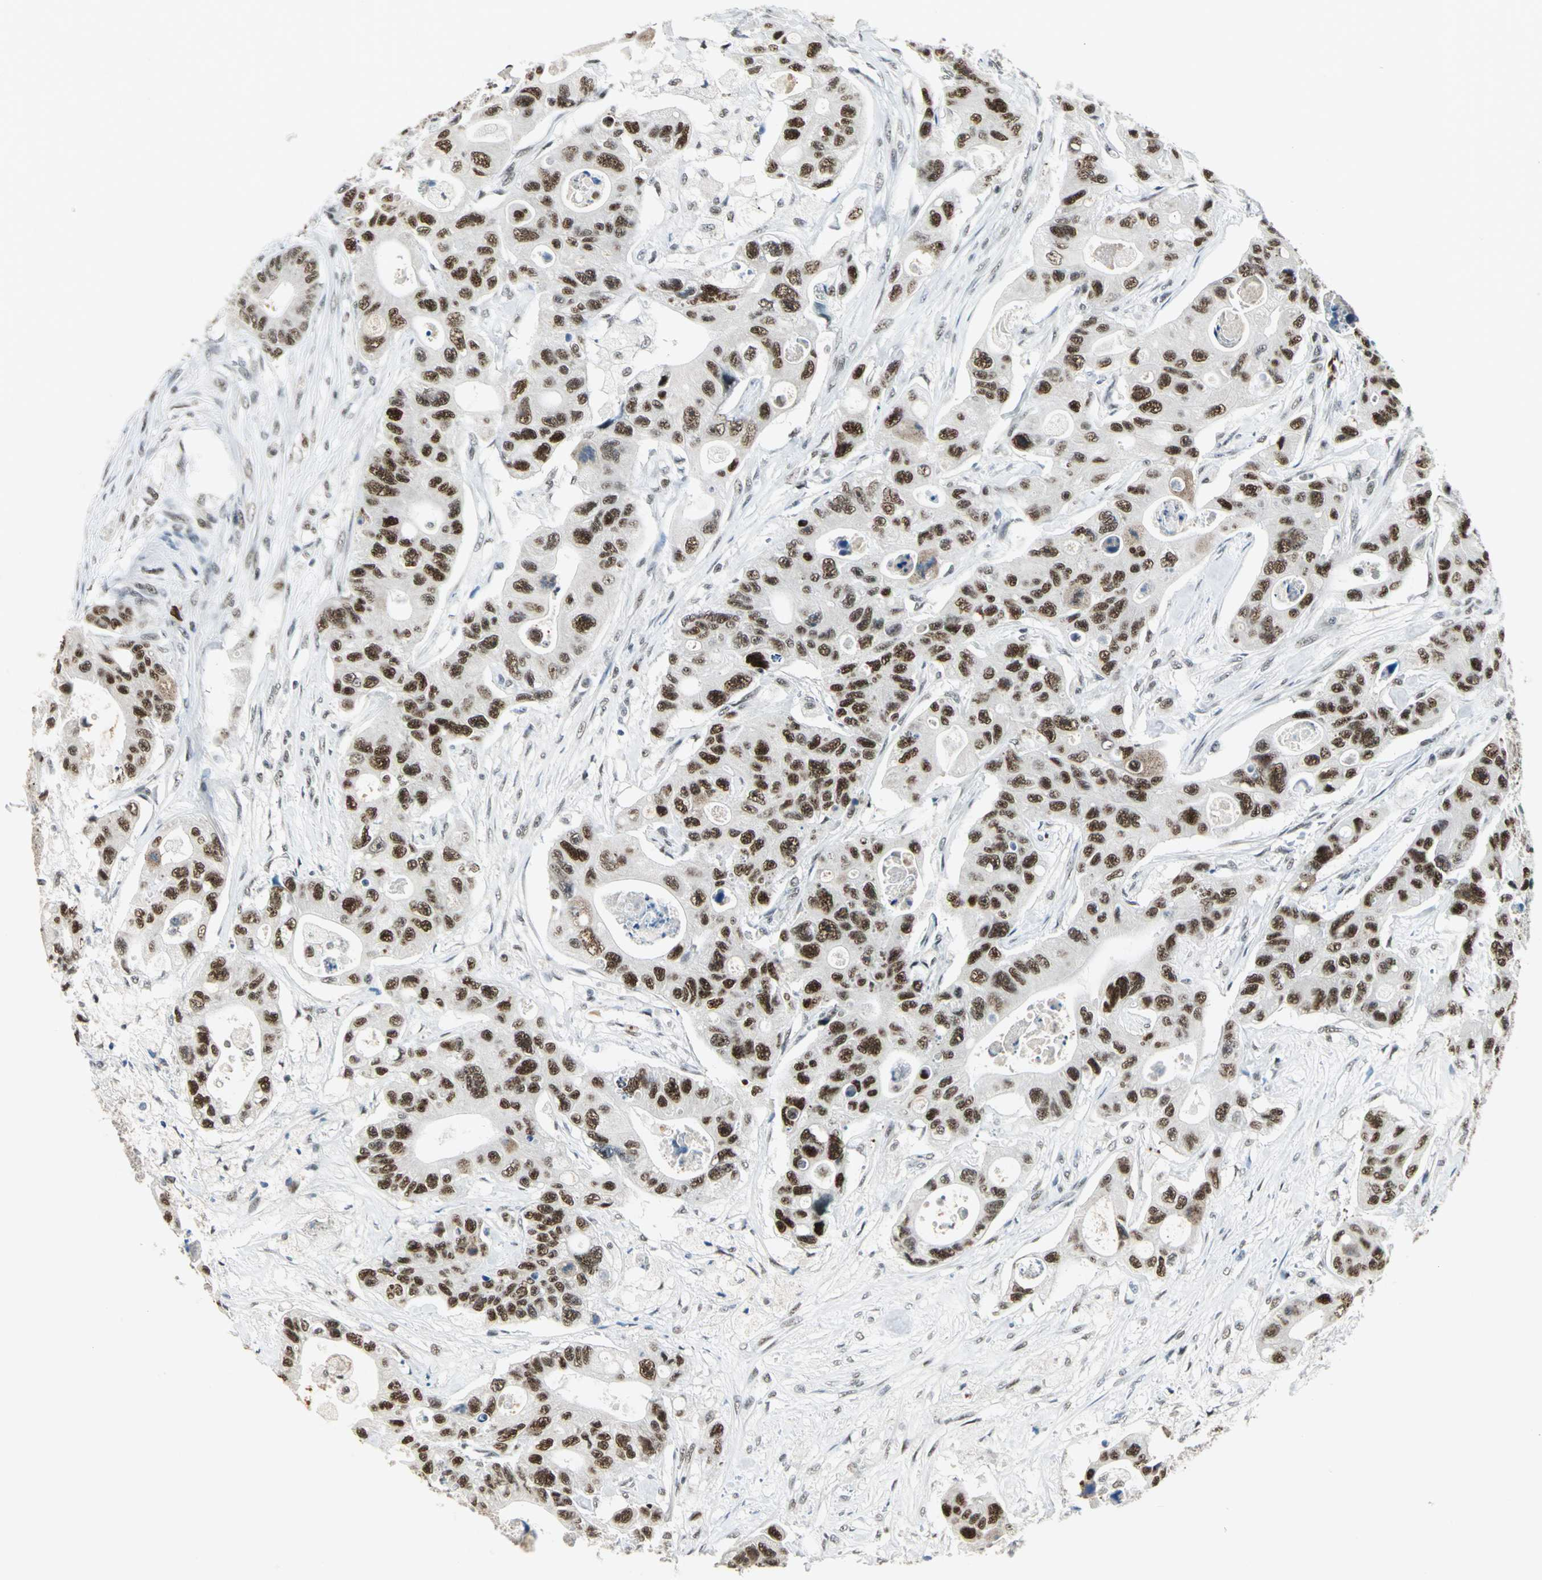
{"staining": {"intensity": "strong", "quantity": ">75%", "location": "nuclear"}, "tissue": "colorectal cancer", "cell_type": "Tumor cells", "image_type": "cancer", "snomed": [{"axis": "morphology", "description": "Adenocarcinoma, NOS"}, {"axis": "topography", "description": "Colon"}], "caption": "IHC photomicrograph of neoplastic tissue: colorectal cancer stained using immunohistochemistry displays high levels of strong protein expression localized specifically in the nuclear of tumor cells, appearing as a nuclear brown color.", "gene": "CCNT1", "patient": {"sex": "female", "age": 46}}